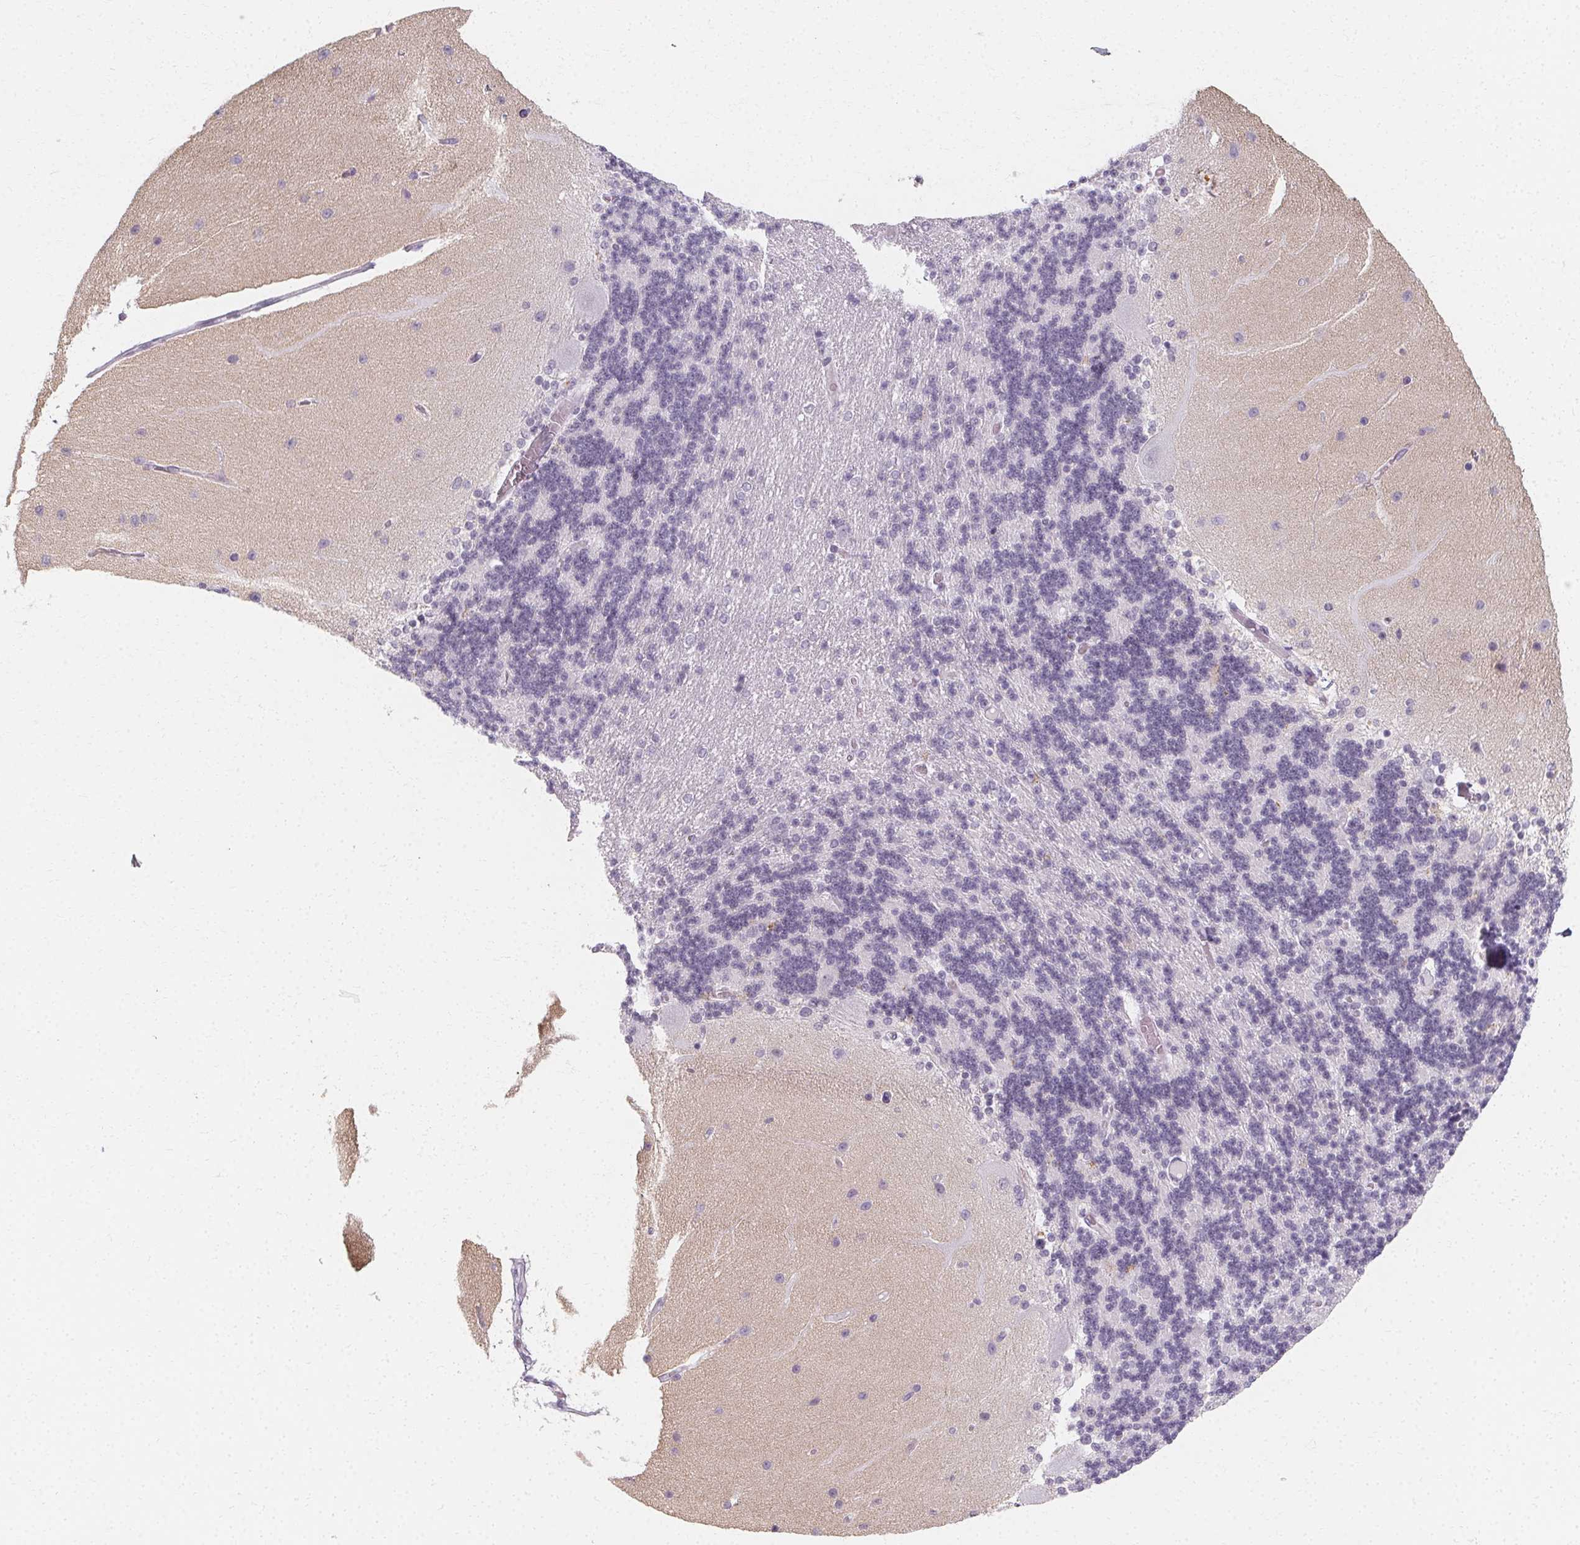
{"staining": {"intensity": "negative", "quantity": "none", "location": "none"}, "tissue": "cerebellum", "cell_type": "Cells in granular layer", "image_type": "normal", "snomed": [{"axis": "morphology", "description": "Normal tissue, NOS"}, {"axis": "topography", "description": "Cerebellum"}], "caption": "A histopathology image of human cerebellum is negative for staining in cells in granular layer. The staining is performed using DAB (3,3'-diaminobenzidine) brown chromogen with nuclei counter-stained in using hematoxylin.", "gene": "SYNPR", "patient": {"sex": "female", "age": 54}}